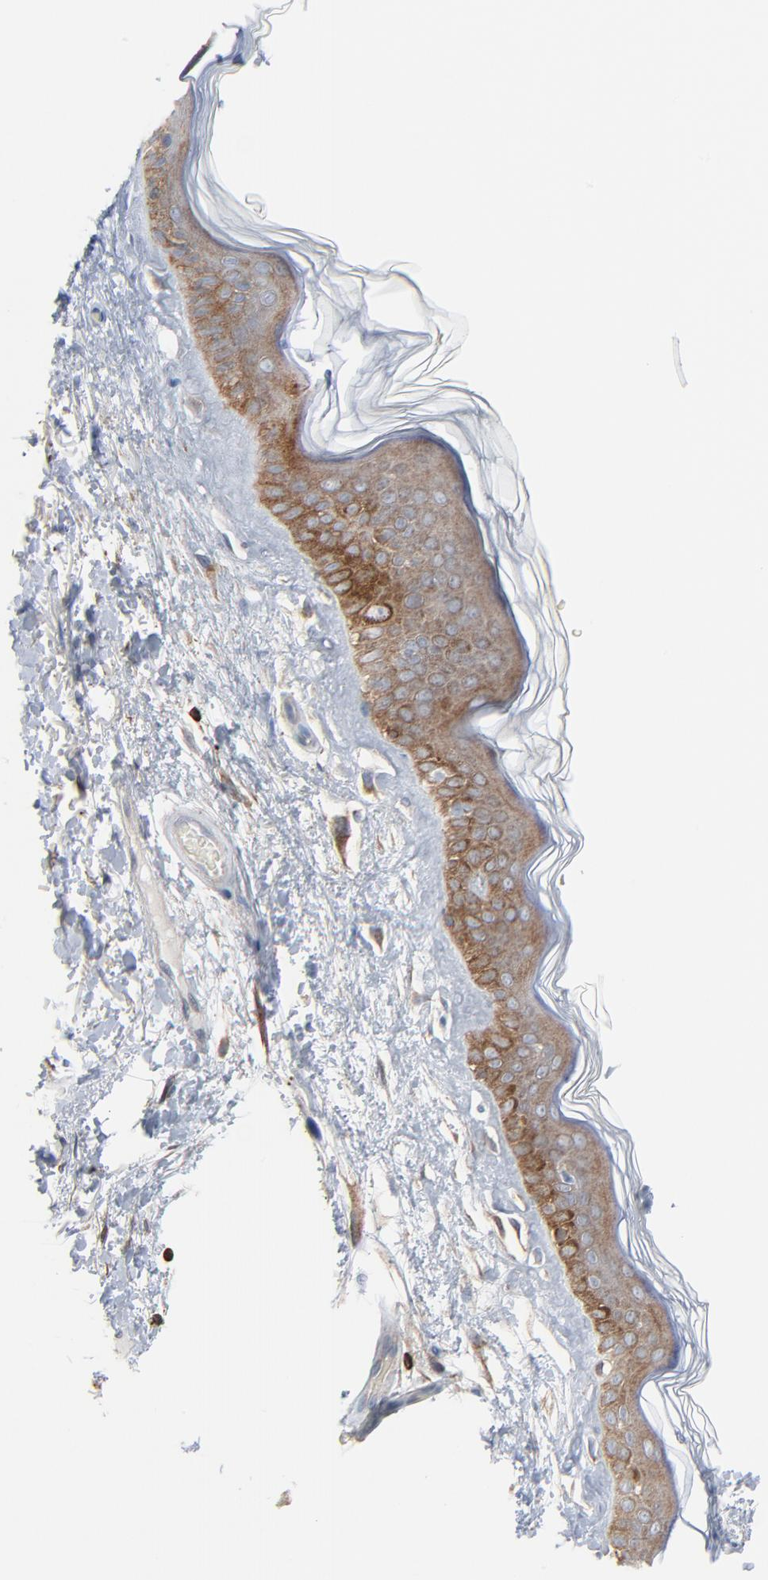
{"staining": {"intensity": "moderate", "quantity": ">75%", "location": "cytoplasmic/membranous"}, "tissue": "skin", "cell_type": "Fibroblasts", "image_type": "normal", "snomed": [{"axis": "morphology", "description": "Normal tissue, NOS"}, {"axis": "topography", "description": "Skin"}], "caption": "An image showing moderate cytoplasmic/membranous staining in approximately >75% of fibroblasts in benign skin, as visualized by brown immunohistochemical staining.", "gene": "OPTN", "patient": {"sex": "male", "age": 63}}